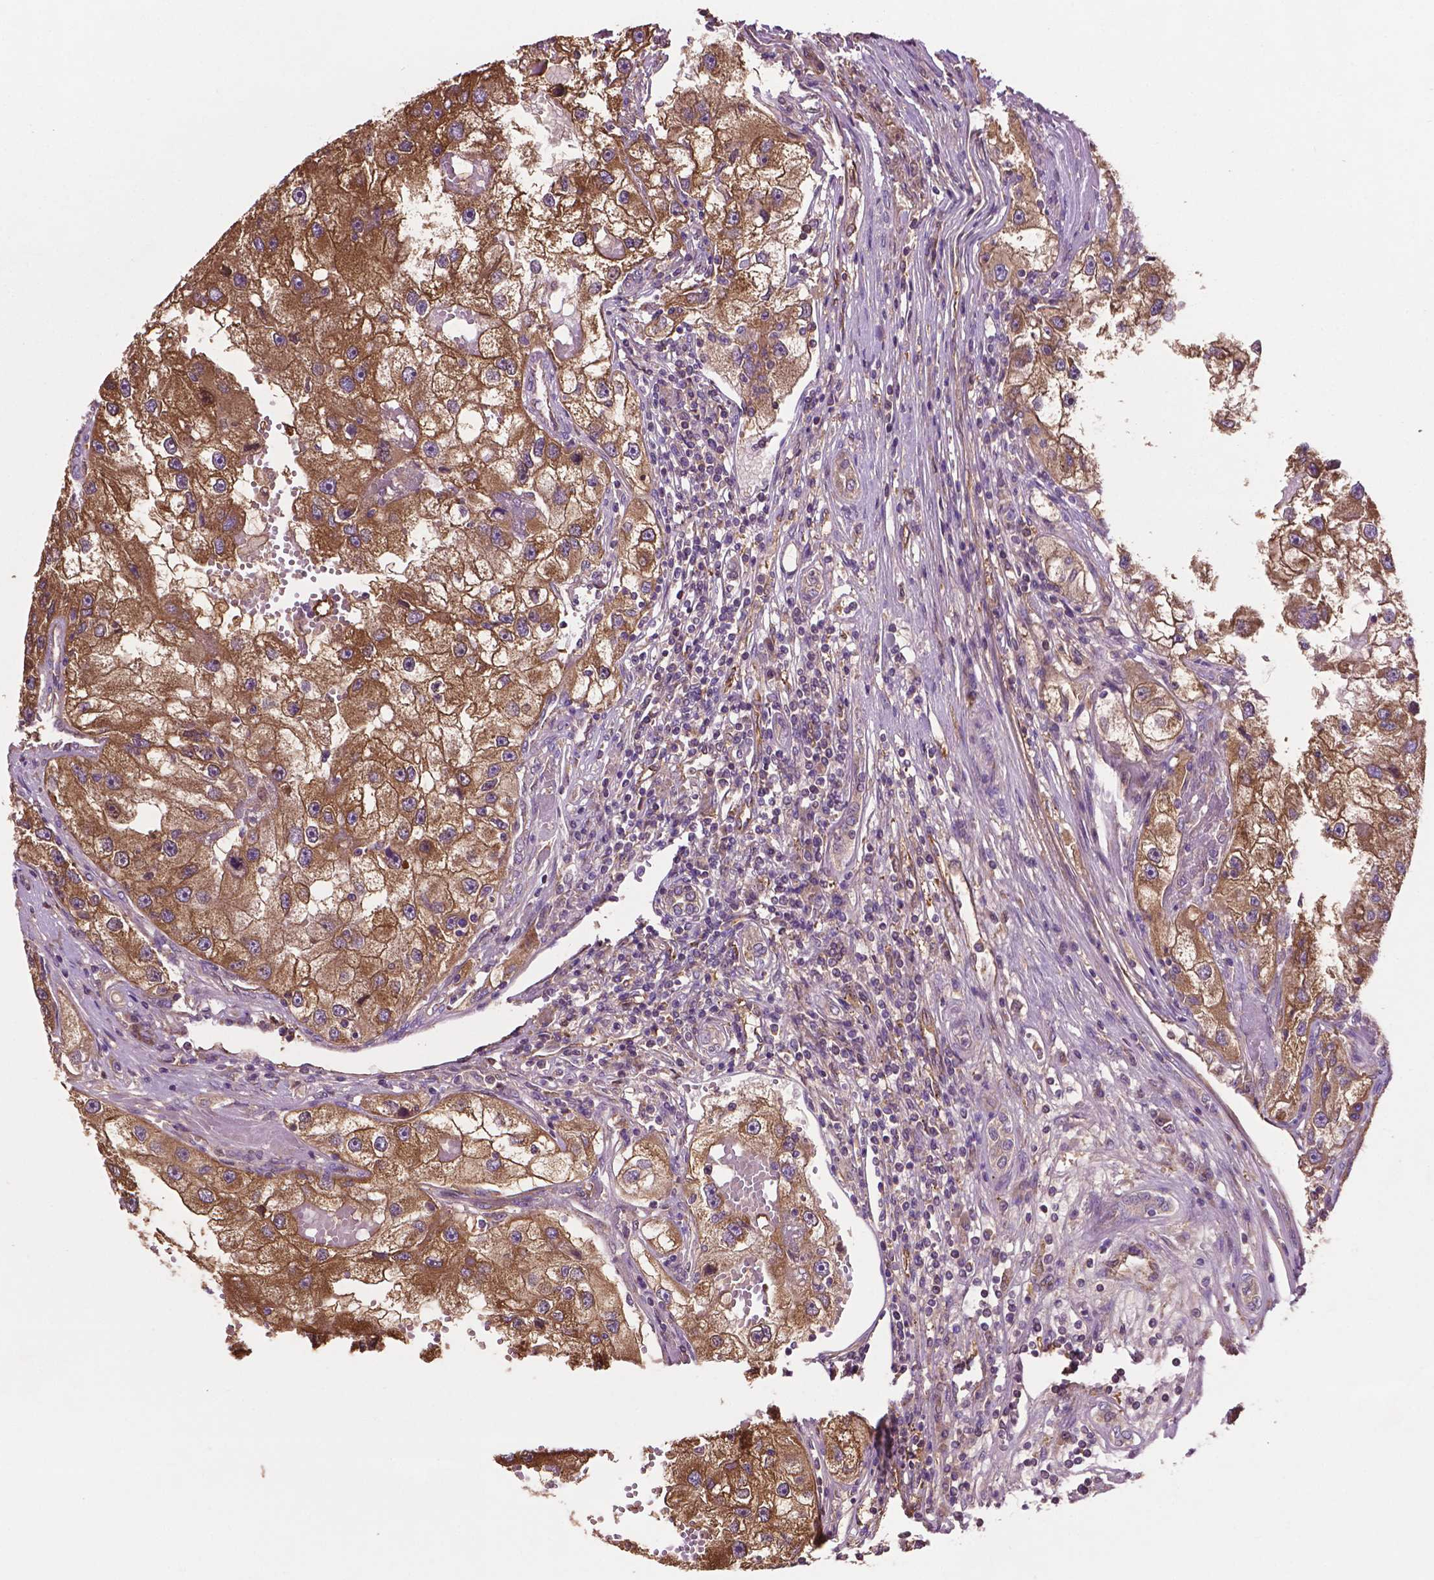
{"staining": {"intensity": "moderate", "quantity": ">75%", "location": "cytoplasmic/membranous"}, "tissue": "renal cancer", "cell_type": "Tumor cells", "image_type": "cancer", "snomed": [{"axis": "morphology", "description": "Adenocarcinoma, NOS"}, {"axis": "topography", "description": "Kidney"}], "caption": "Renal cancer stained with IHC demonstrates moderate cytoplasmic/membranous staining in approximately >75% of tumor cells.", "gene": "GJA9", "patient": {"sex": "male", "age": 63}}